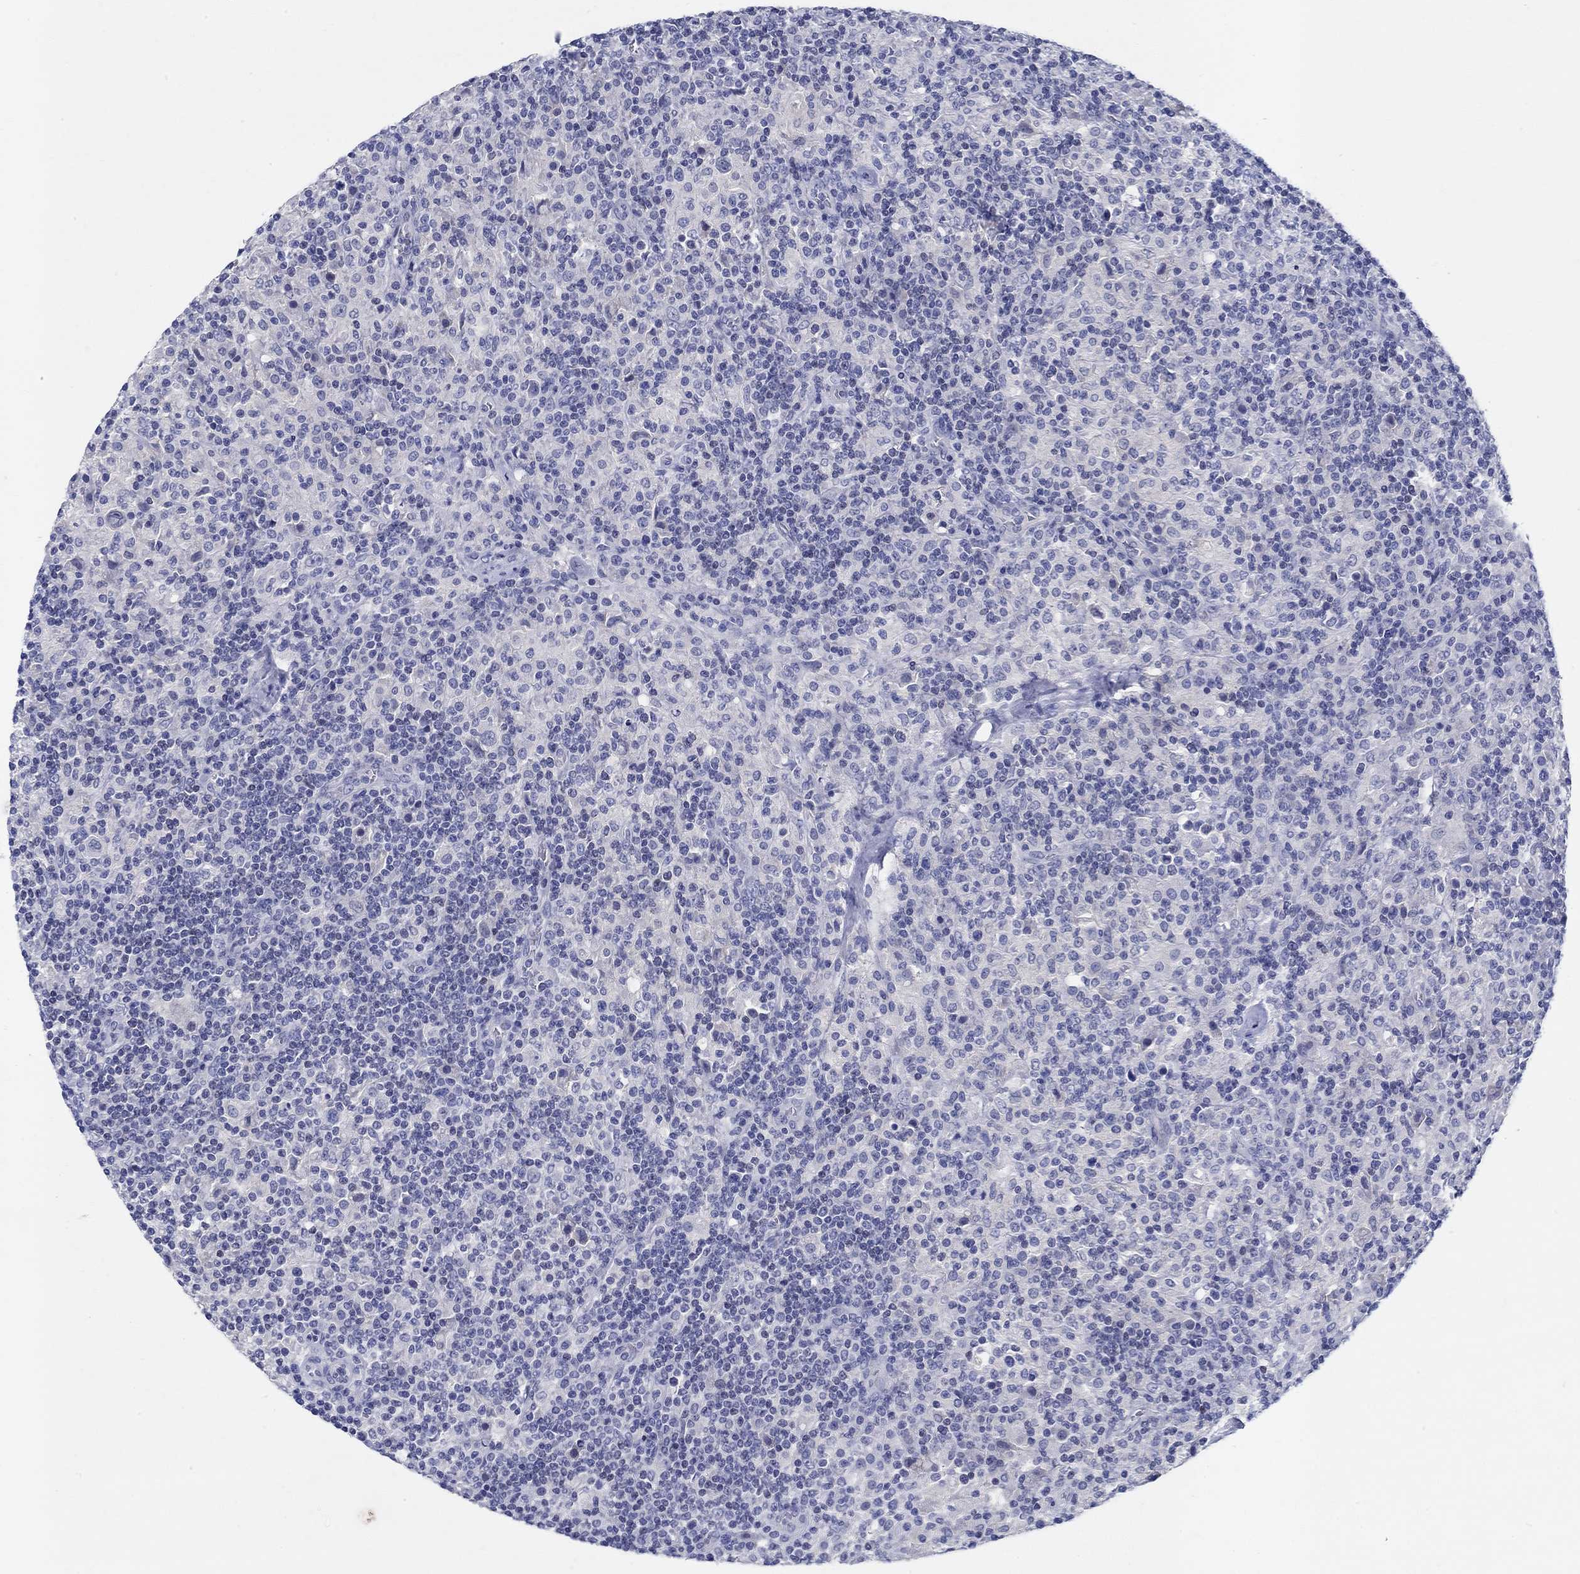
{"staining": {"intensity": "negative", "quantity": "none", "location": "none"}, "tissue": "lymphoma", "cell_type": "Tumor cells", "image_type": "cancer", "snomed": [{"axis": "morphology", "description": "Hodgkin's disease, NOS"}, {"axis": "topography", "description": "Lymph node"}], "caption": "High magnification brightfield microscopy of lymphoma stained with DAB (3,3'-diaminobenzidine) (brown) and counterstained with hematoxylin (blue): tumor cells show no significant positivity.", "gene": "CRYGD", "patient": {"sex": "male", "age": 70}}